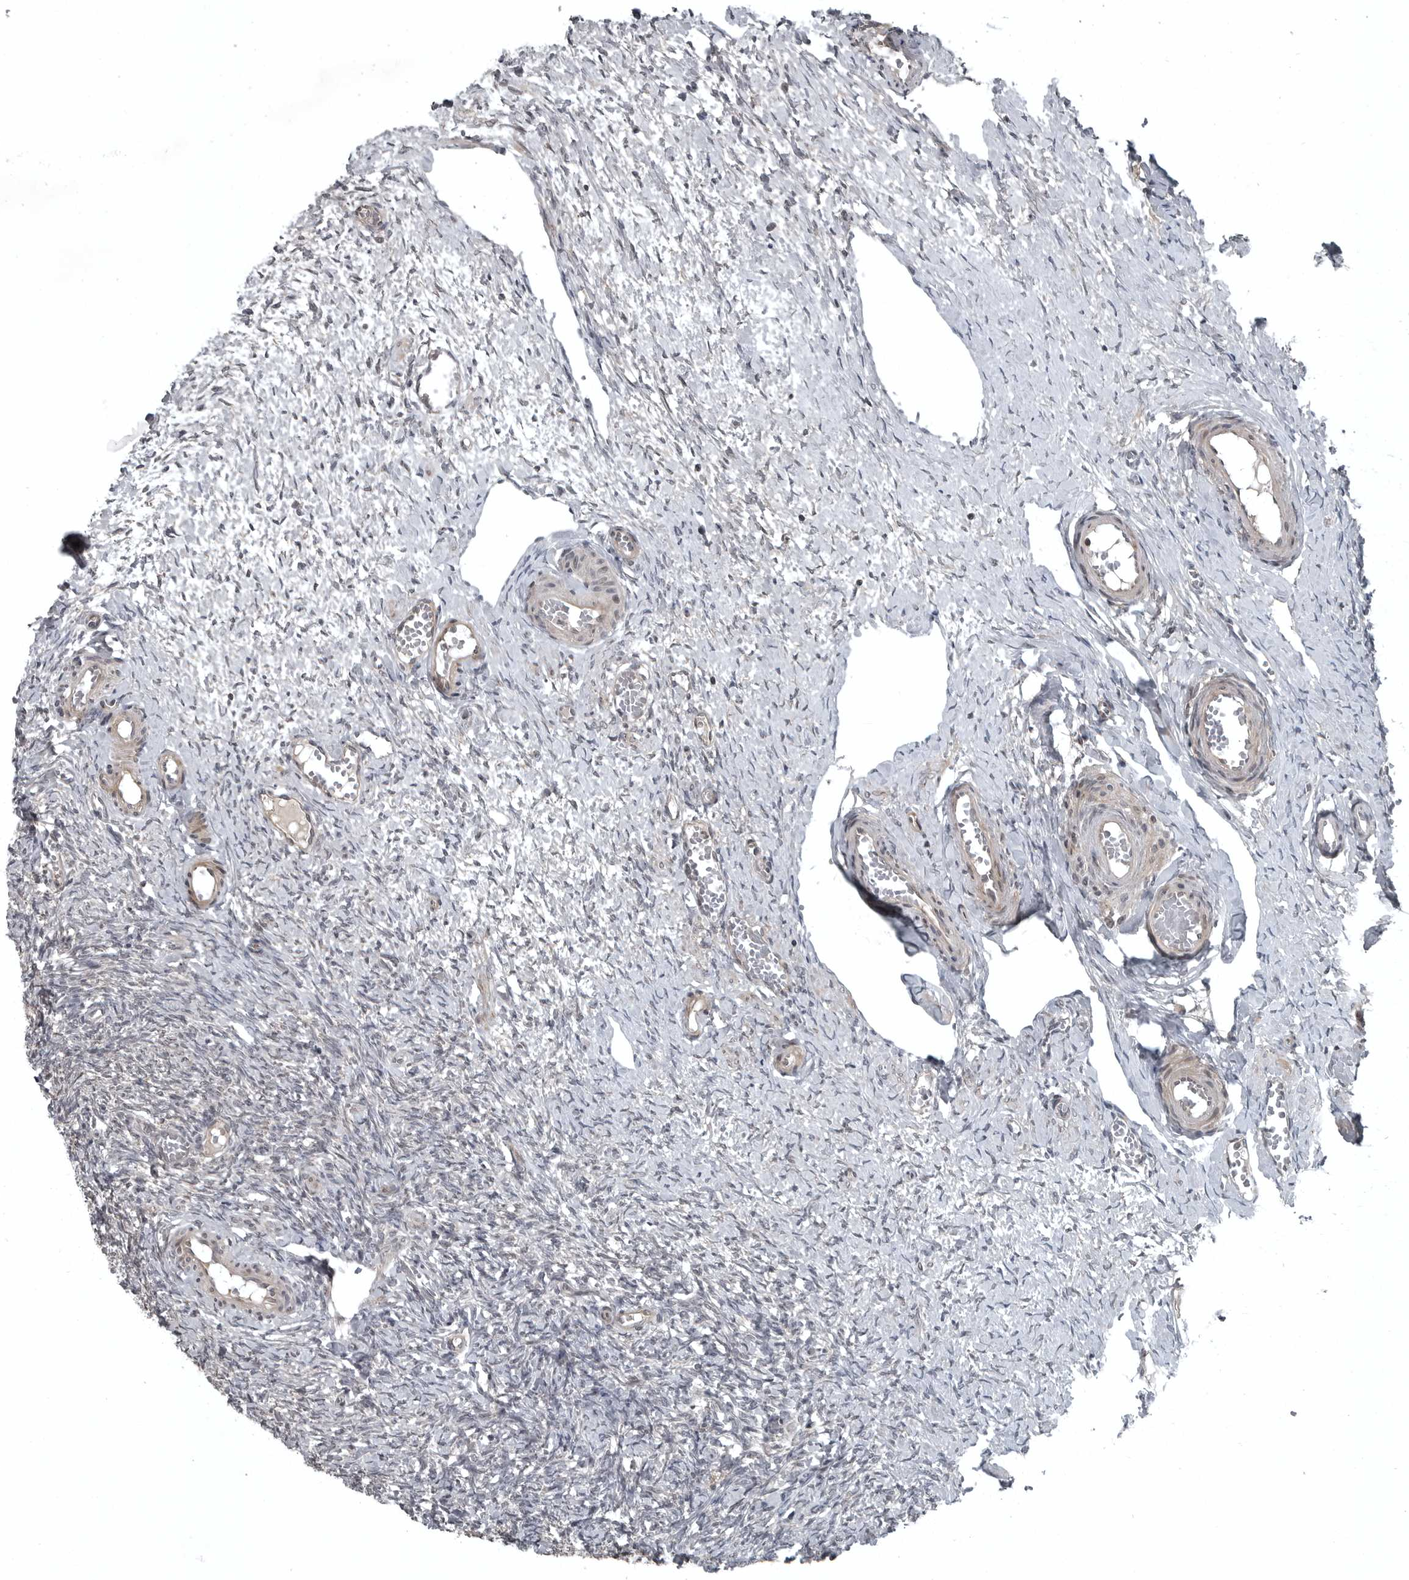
{"staining": {"intensity": "negative", "quantity": "none", "location": "none"}, "tissue": "ovary", "cell_type": "Ovarian stroma cells", "image_type": "normal", "snomed": [{"axis": "morphology", "description": "Adenocarcinoma, NOS"}, {"axis": "topography", "description": "Endometrium"}], "caption": "Immunohistochemistry image of normal ovary: ovary stained with DAB demonstrates no significant protein positivity in ovarian stroma cells.", "gene": "GAK", "patient": {"sex": "female", "age": 32}}